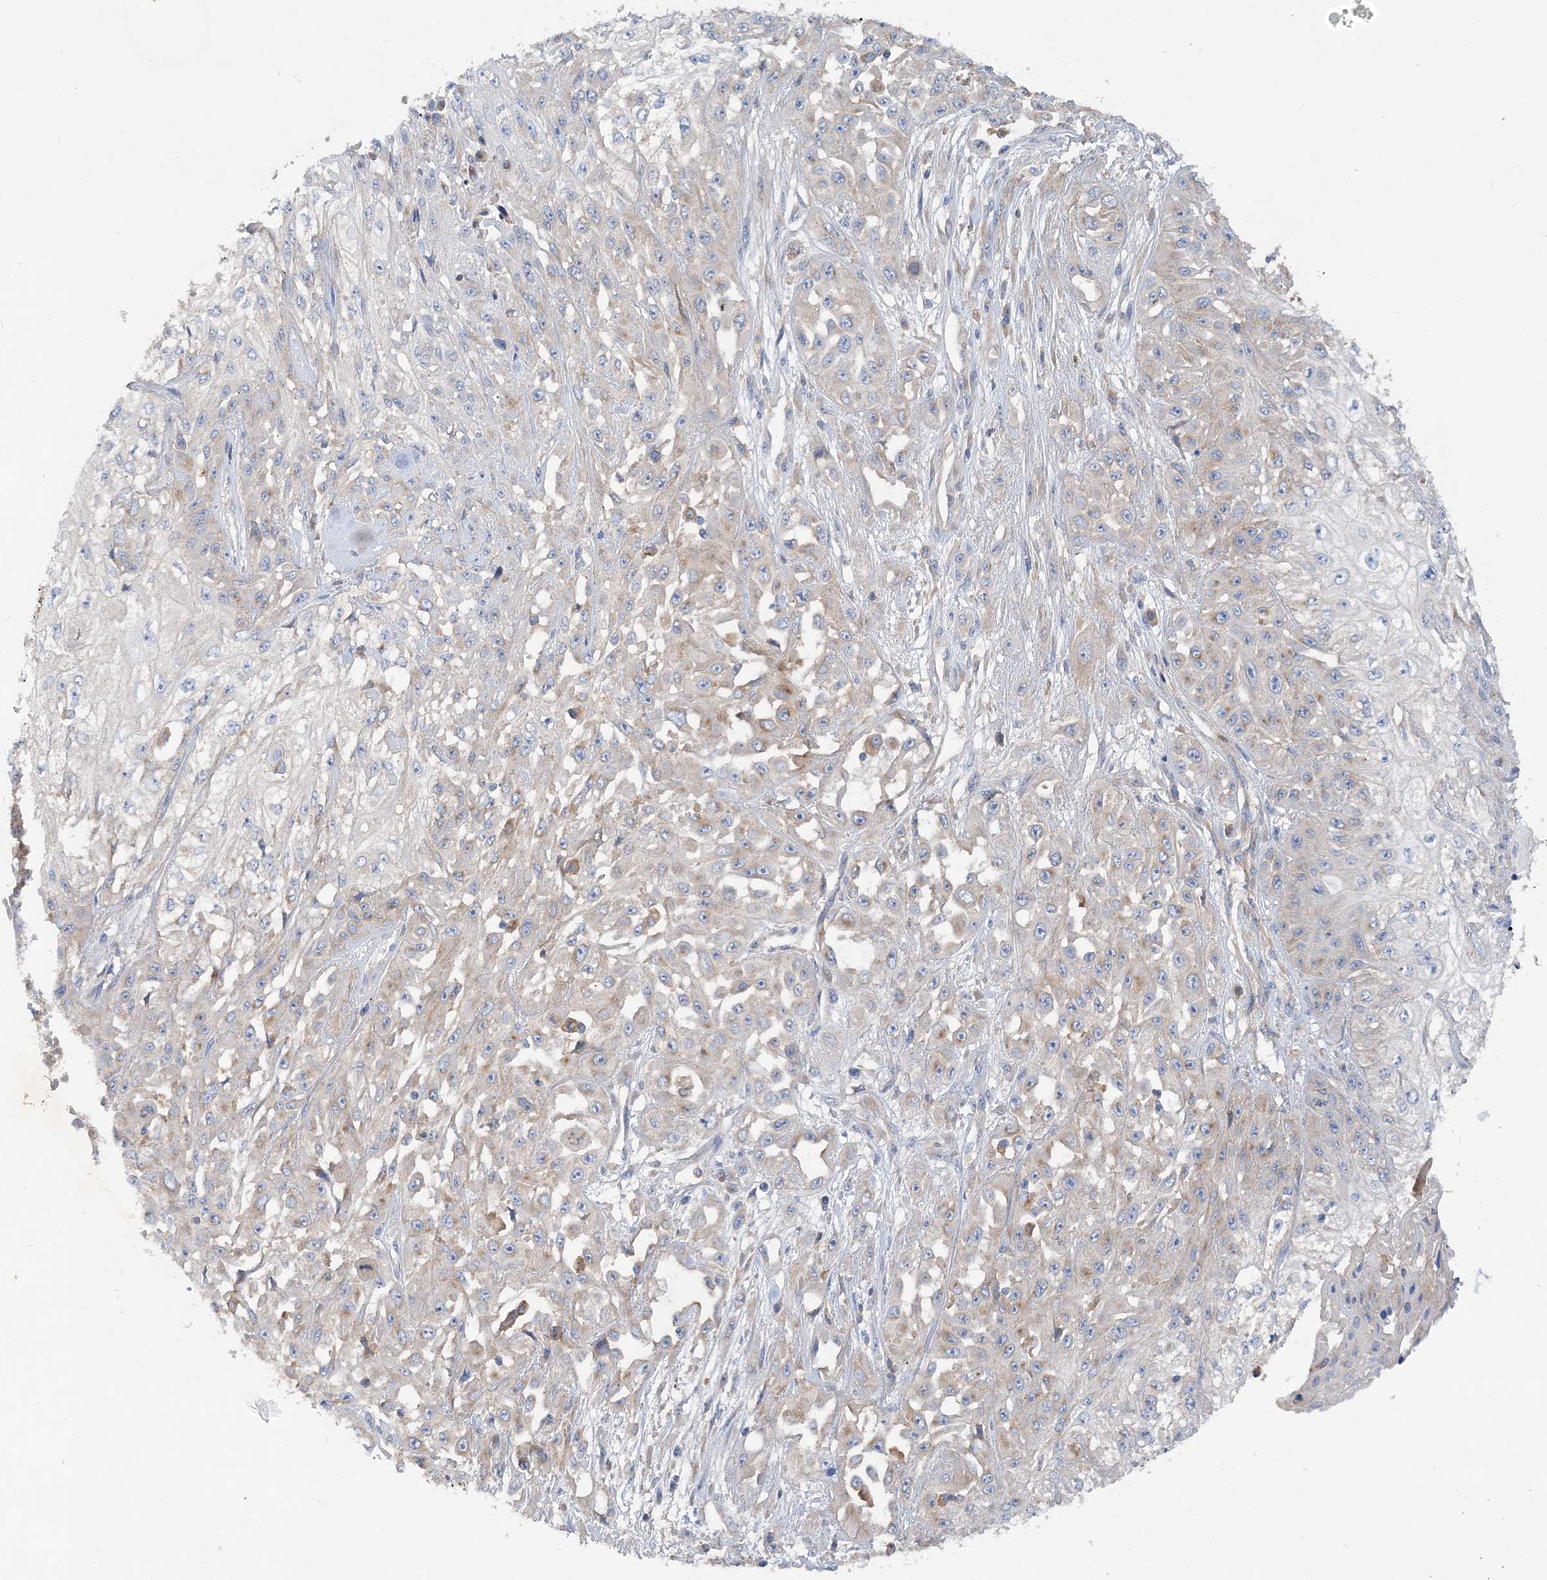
{"staining": {"intensity": "negative", "quantity": "none", "location": "none"}, "tissue": "skin cancer", "cell_type": "Tumor cells", "image_type": "cancer", "snomed": [{"axis": "morphology", "description": "Squamous cell carcinoma, NOS"}, {"axis": "morphology", "description": "Squamous cell carcinoma, metastatic, NOS"}, {"axis": "topography", "description": "Skin"}, {"axis": "topography", "description": "Lymph node"}], "caption": "The IHC histopathology image has no significant staining in tumor cells of metastatic squamous cell carcinoma (skin) tissue.", "gene": "GRINA", "patient": {"sex": "male", "age": 75}}